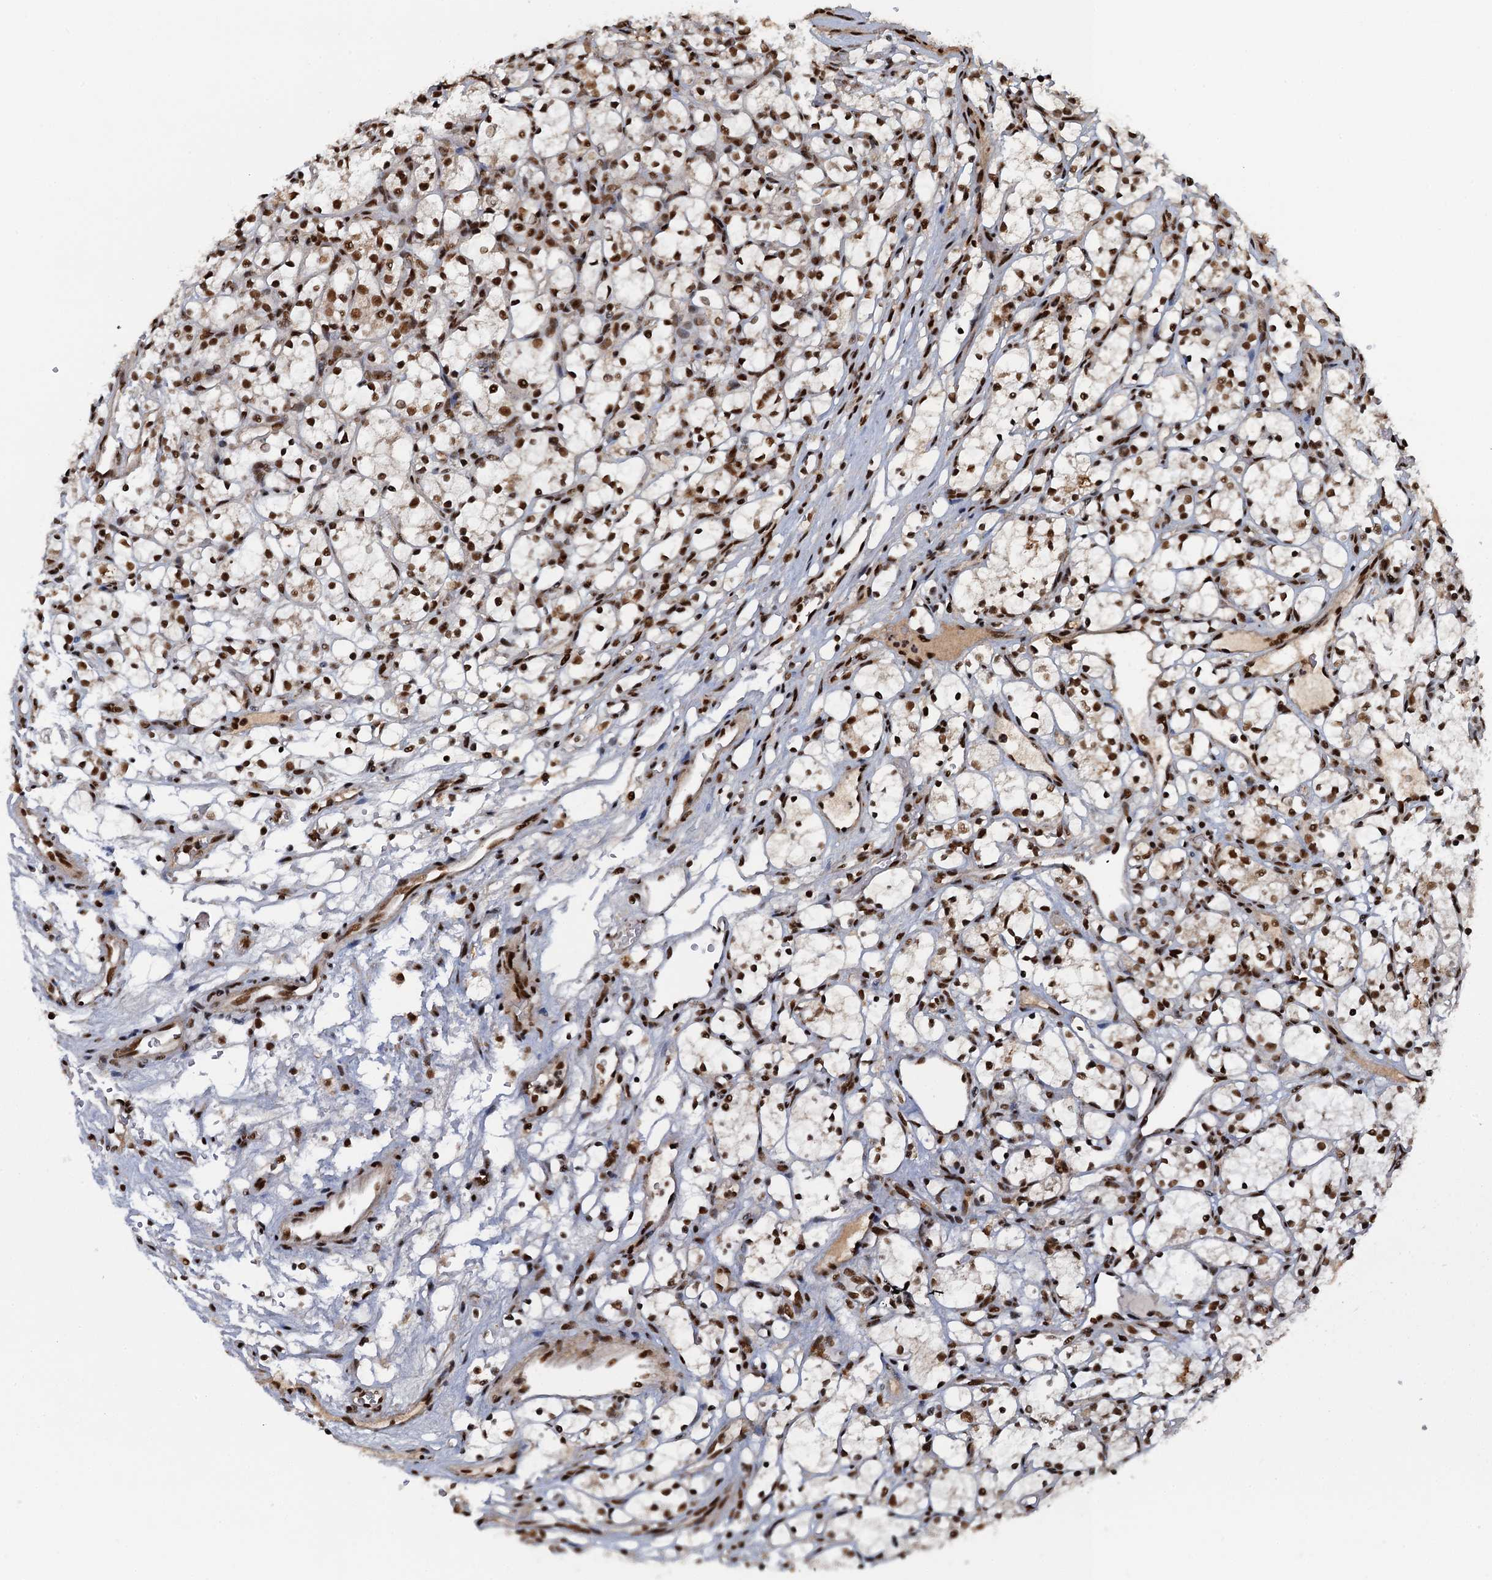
{"staining": {"intensity": "moderate", "quantity": ">75%", "location": "nuclear"}, "tissue": "renal cancer", "cell_type": "Tumor cells", "image_type": "cancer", "snomed": [{"axis": "morphology", "description": "Adenocarcinoma, NOS"}, {"axis": "topography", "description": "Kidney"}], "caption": "Human renal cancer (adenocarcinoma) stained for a protein (brown) shows moderate nuclear positive expression in approximately >75% of tumor cells.", "gene": "ZC3H18", "patient": {"sex": "female", "age": 69}}